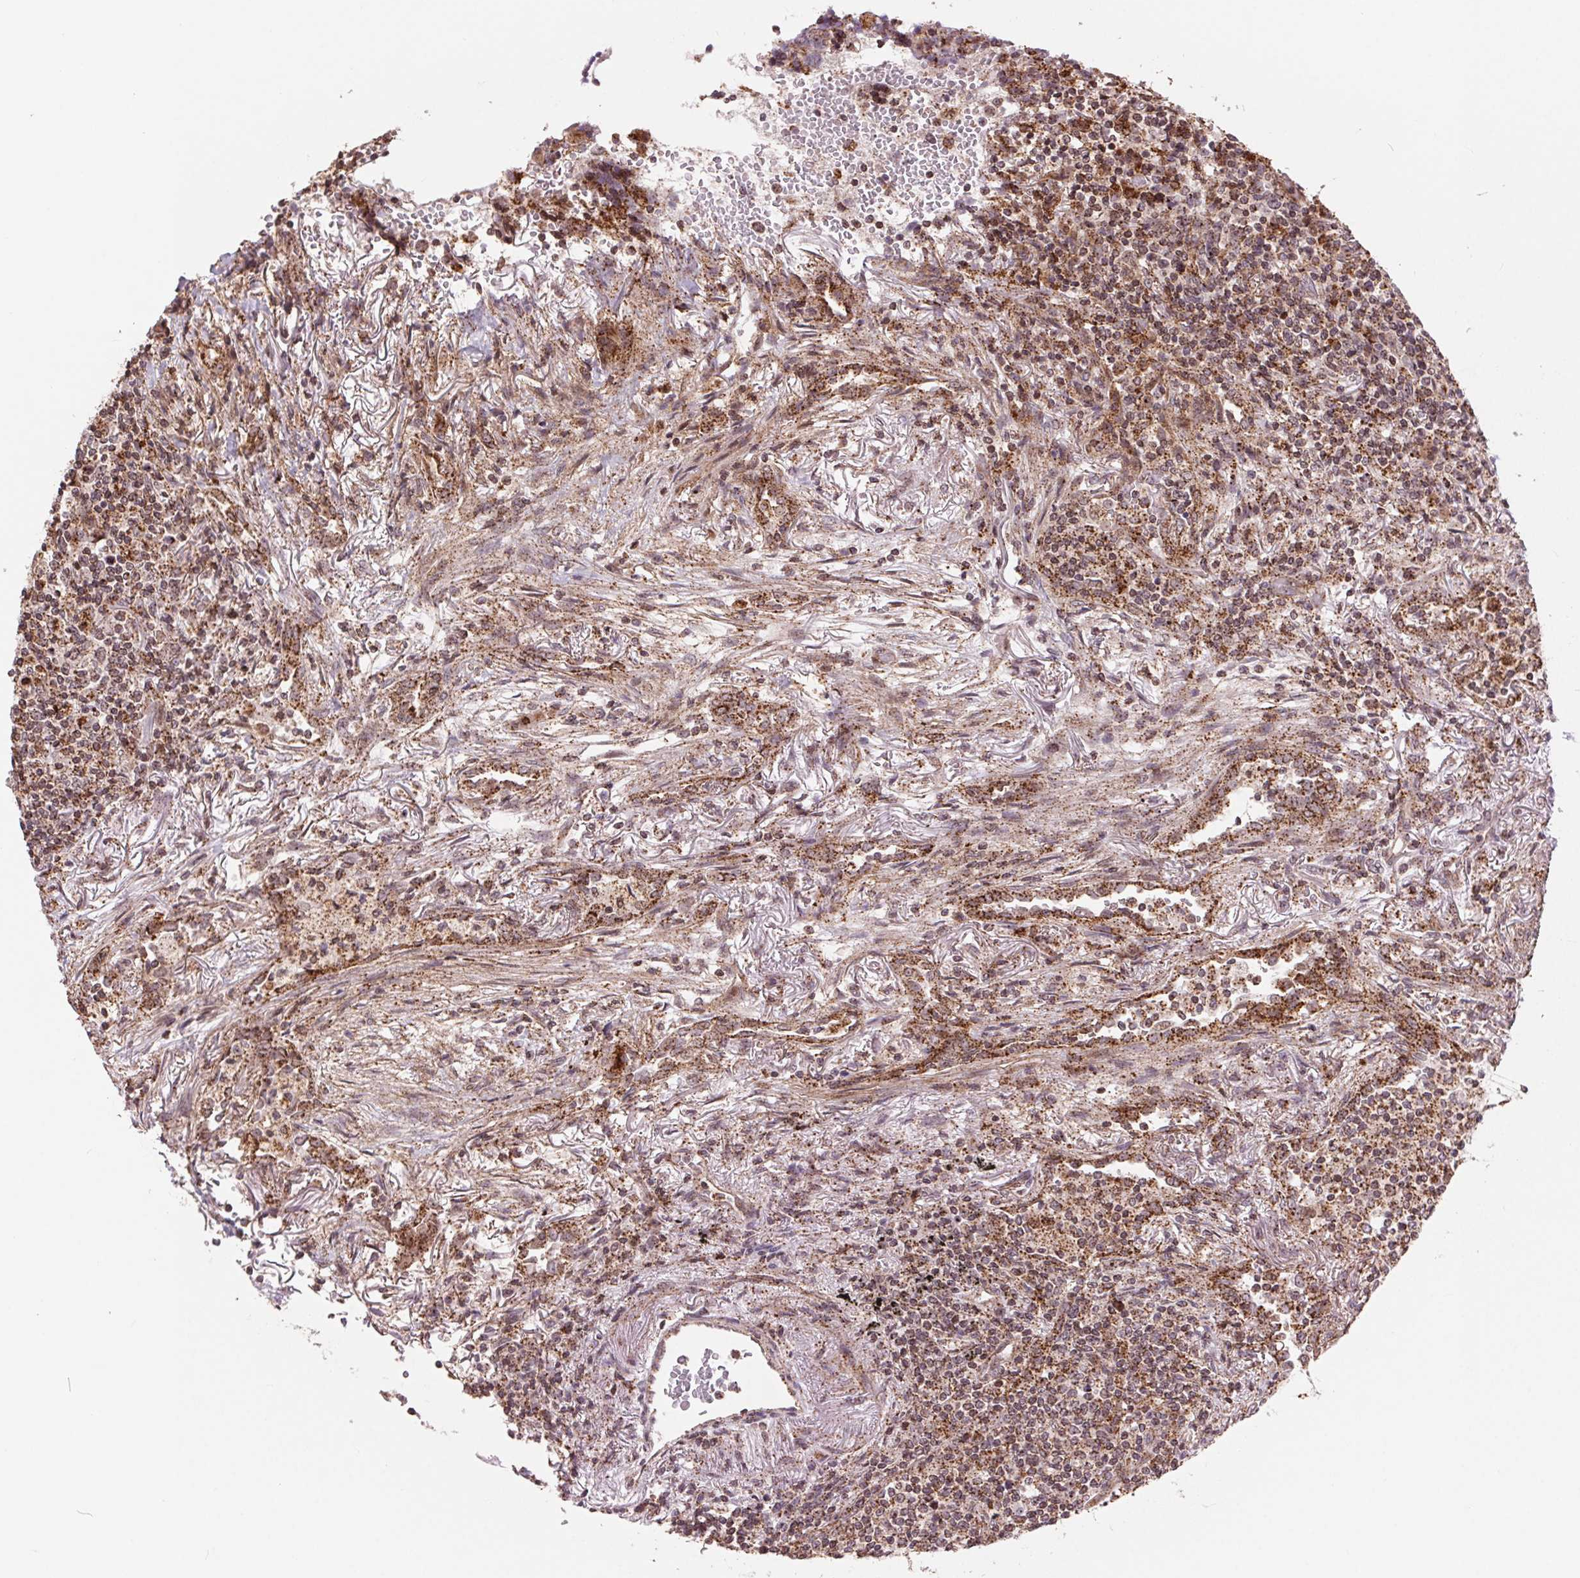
{"staining": {"intensity": "moderate", "quantity": "25%-75%", "location": "cytoplasmic/membranous"}, "tissue": "lymphoma", "cell_type": "Tumor cells", "image_type": "cancer", "snomed": [{"axis": "morphology", "description": "Malignant lymphoma, non-Hodgkin's type, High grade"}, {"axis": "topography", "description": "Lung"}], "caption": "This photomicrograph demonstrates IHC staining of high-grade malignant lymphoma, non-Hodgkin's type, with medium moderate cytoplasmic/membranous staining in about 25%-75% of tumor cells.", "gene": "CHMP4B", "patient": {"sex": "male", "age": 79}}